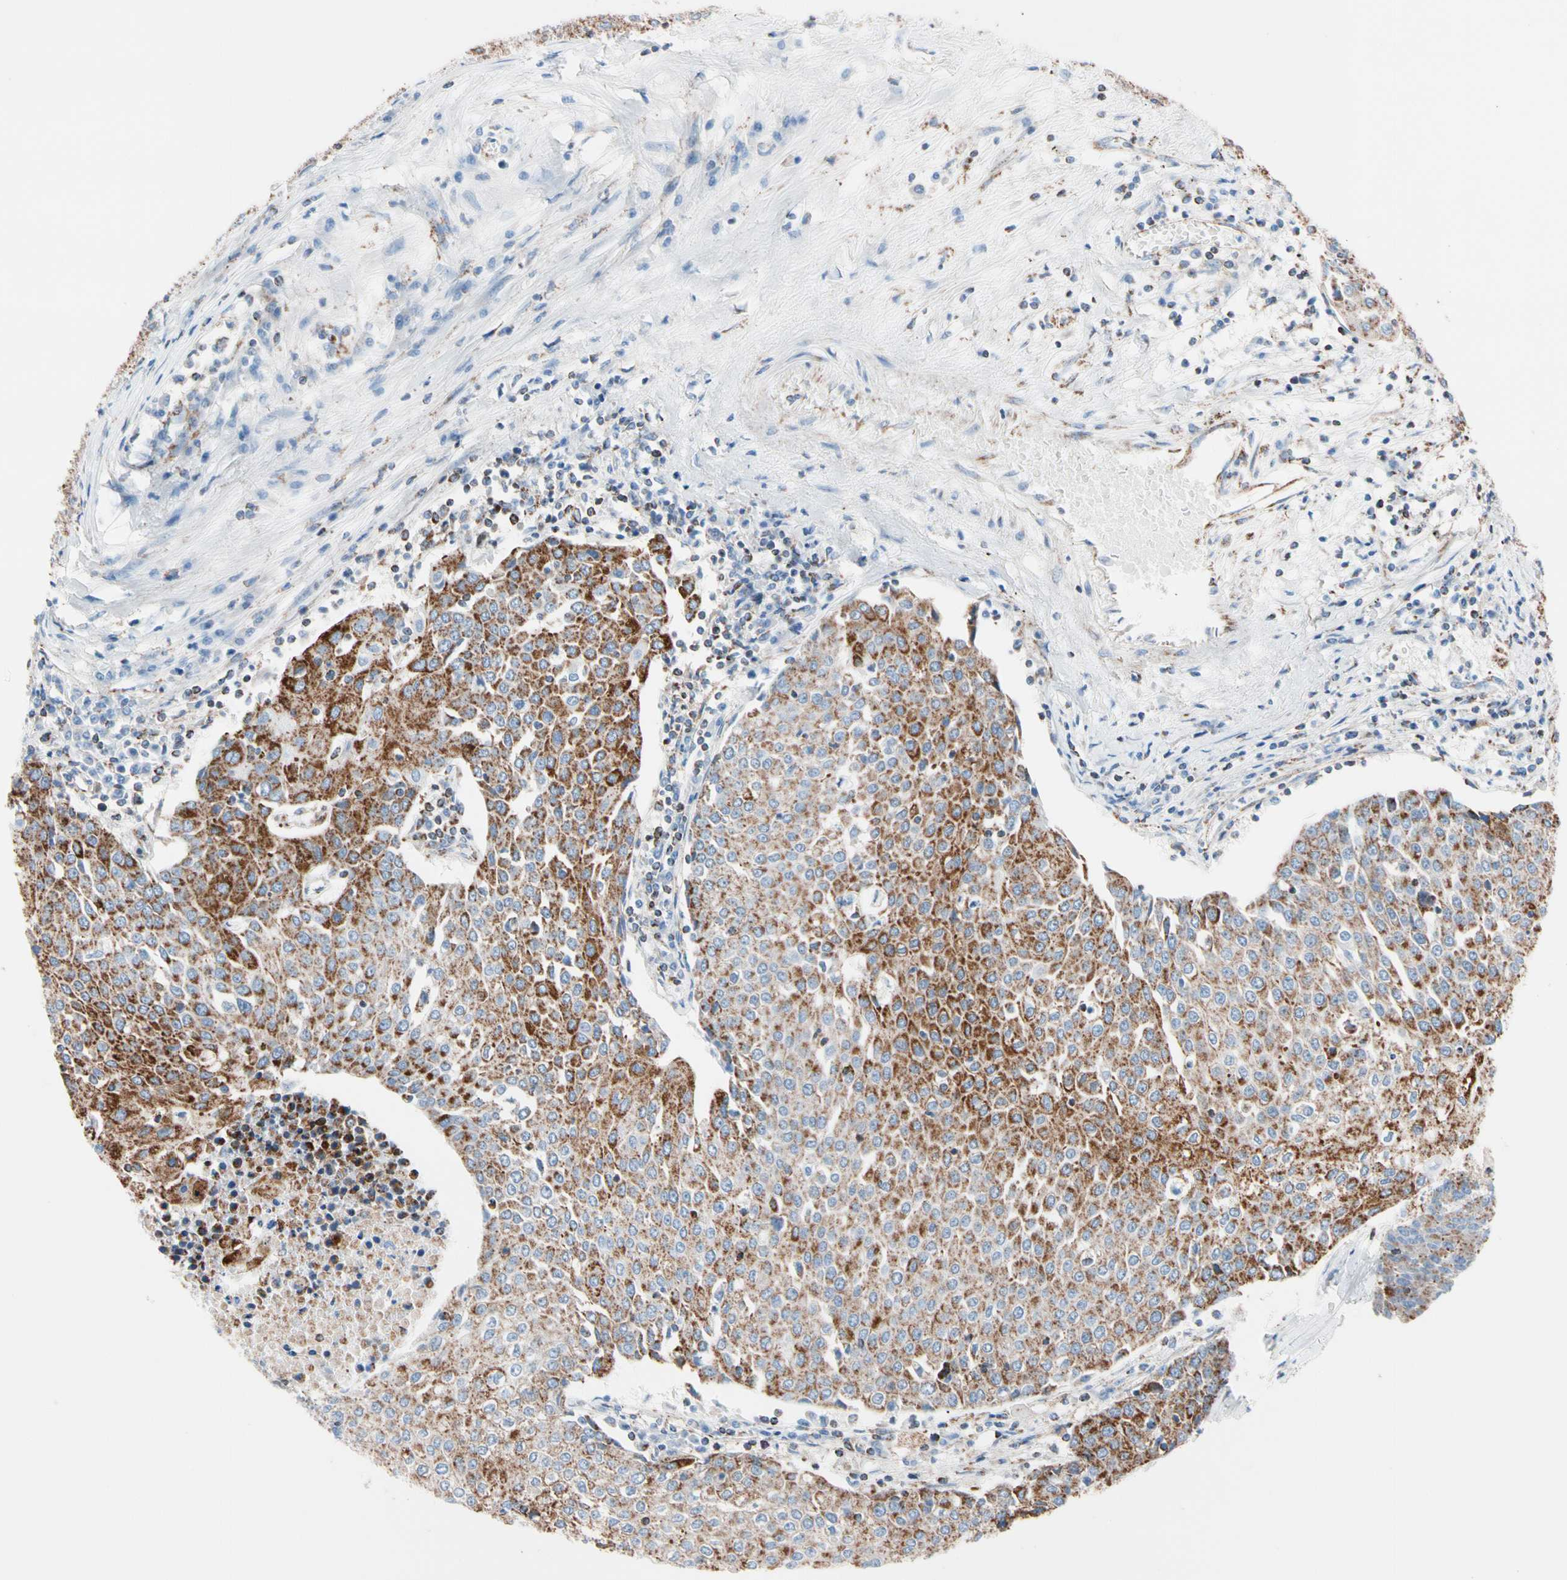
{"staining": {"intensity": "strong", "quantity": ">75%", "location": "cytoplasmic/membranous"}, "tissue": "urothelial cancer", "cell_type": "Tumor cells", "image_type": "cancer", "snomed": [{"axis": "morphology", "description": "Urothelial carcinoma, High grade"}, {"axis": "topography", "description": "Urinary bladder"}], "caption": "High-magnification brightfield microscopy of urothelial cancer stained with DAB (3,3'-diaminobenzidine) (brown) and counterstained with hematoxylin (blue). tumor cells exhibit strong cytoplasmic/membranous positivity is present in about>75% of cells.", "gene": "HK1", "patient": {"sex": "female", "age": 85}}